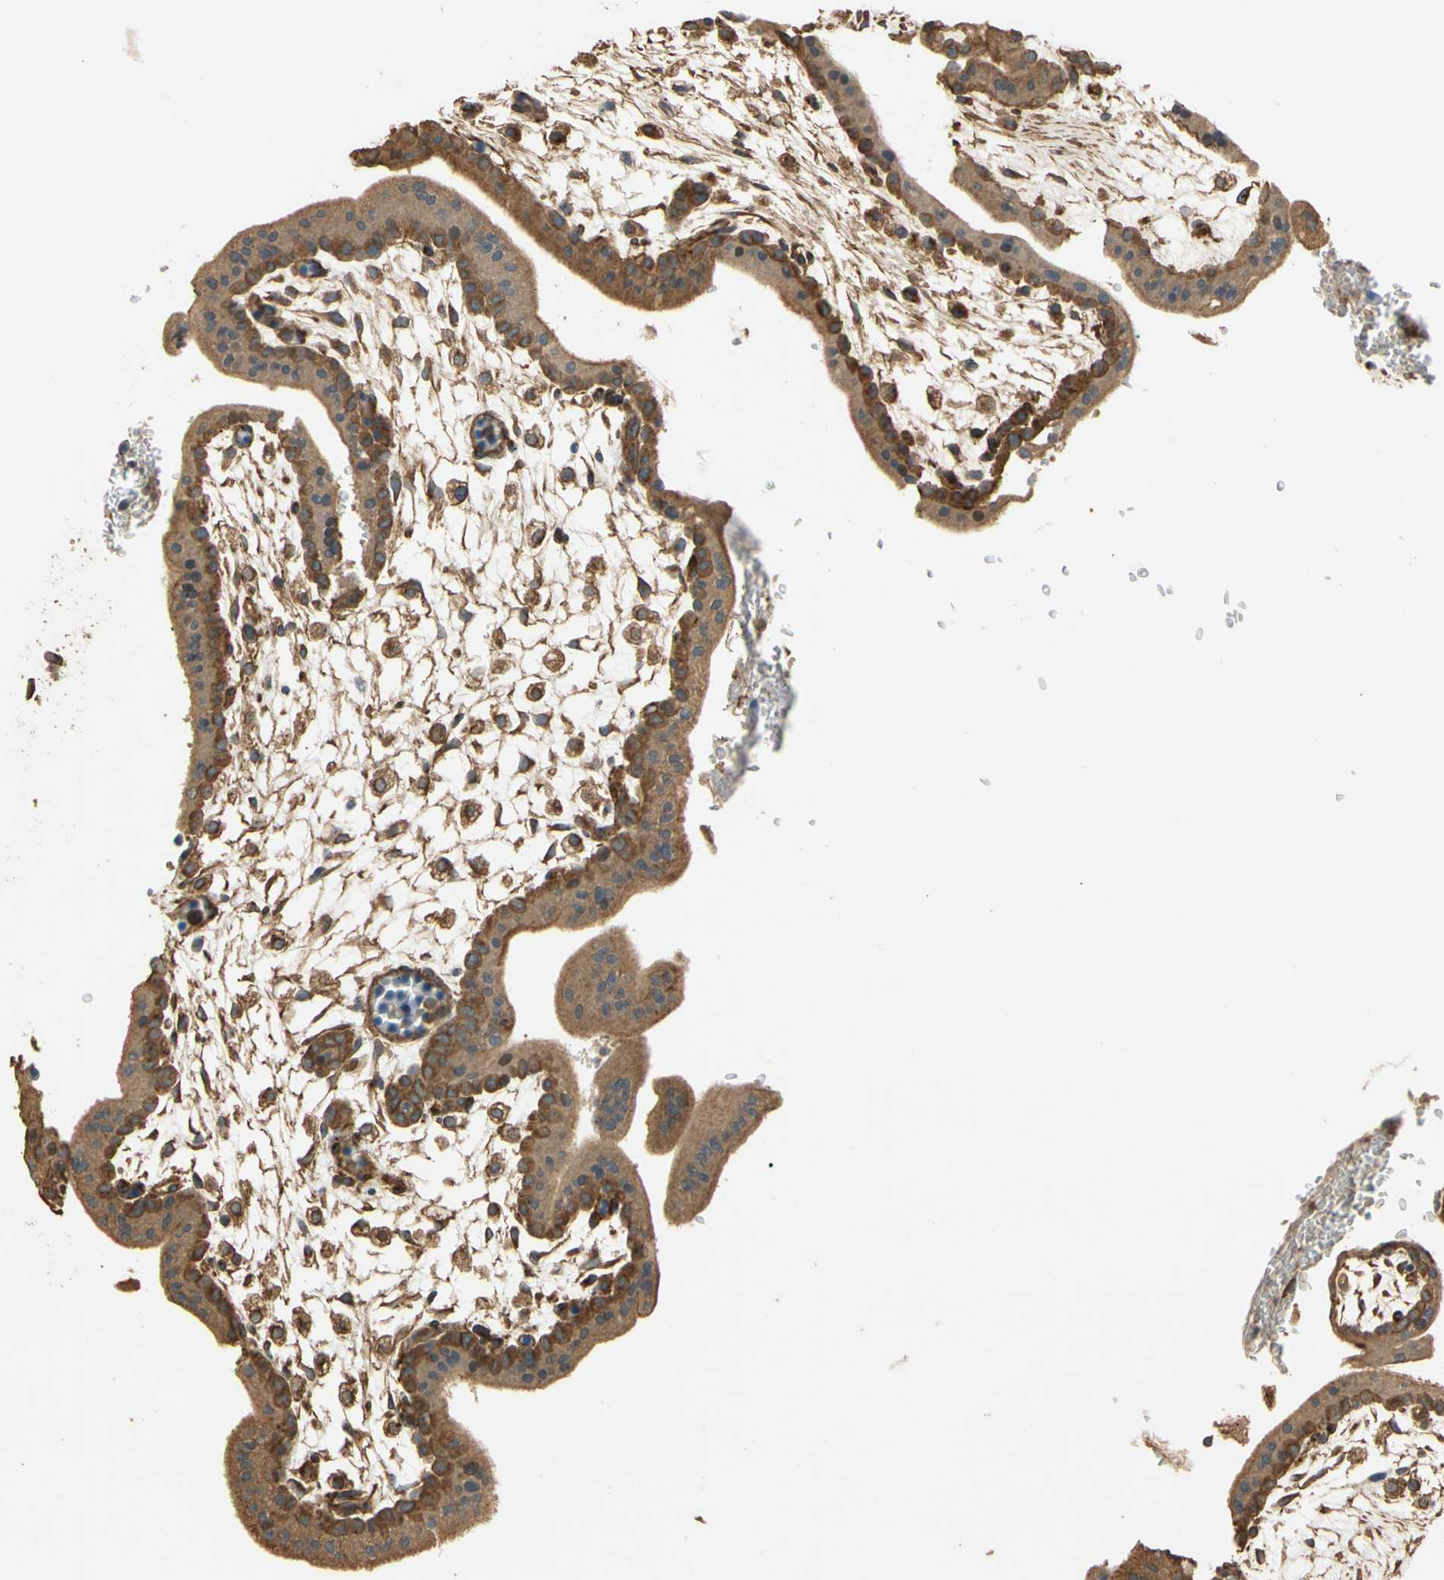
{"staining": {"intensity": "strong", "quantity": ">75%", "location": "cytoplasmic/membranous"}, "tissue": "placenta", "cell_type": "Trophoblastic cells", "image_type": "normal", "snomed": [{"axis": "morphology", "description": "Normal tissue, NOS"}, {"axis": "topography", "description": "Placenta"}], "caption": "Strong cytoplasmic/membranous expression is appreciated in approximately >75% of trophoblastic cells in benign placenta. The protein is shown in brown color, while the nuclei are stained blue.", "gene": "MGRN1", "patient": {"sex": "female", "age": 35}}